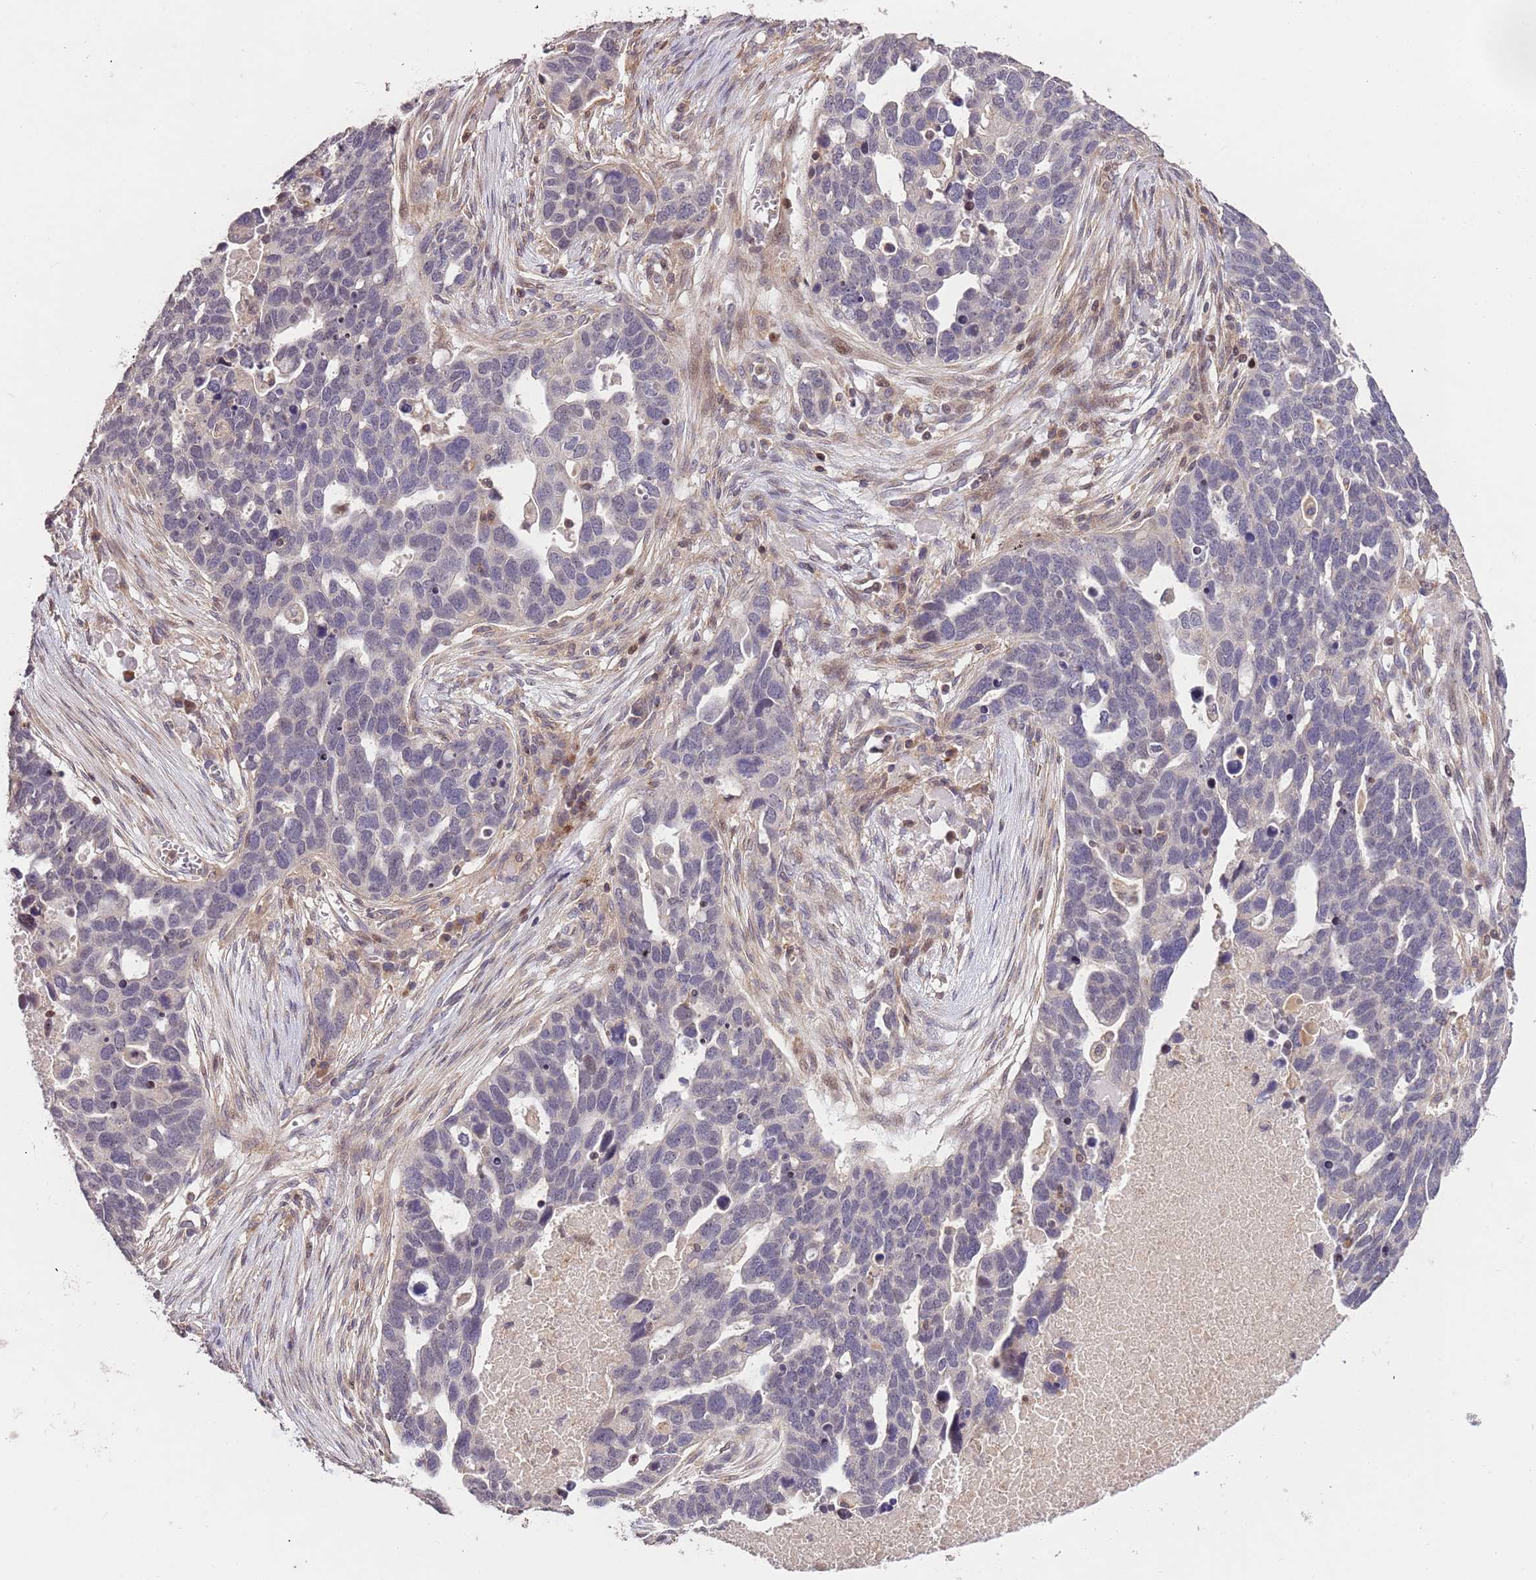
{"staining": {"intensity": "negative", "quantity": "none", "location": "none"}, "tissue": "ovarian cancer", "cell_type": "Tumor cells", "image_type": "cancer", "snomed": [{"axis": "morphology", "description": "Cystadenocarcinoma, serous, NOS"}, {"axis": "topography", "description": "Ovary"}], "caption": "IHC histopathology image of human ovarian serous cystadenocarcinoma stained for a protein (brown), which displays no expression in tumor cells.", "gene": "SLC16A4", "patient": {"sex": "female", "age": 54}}